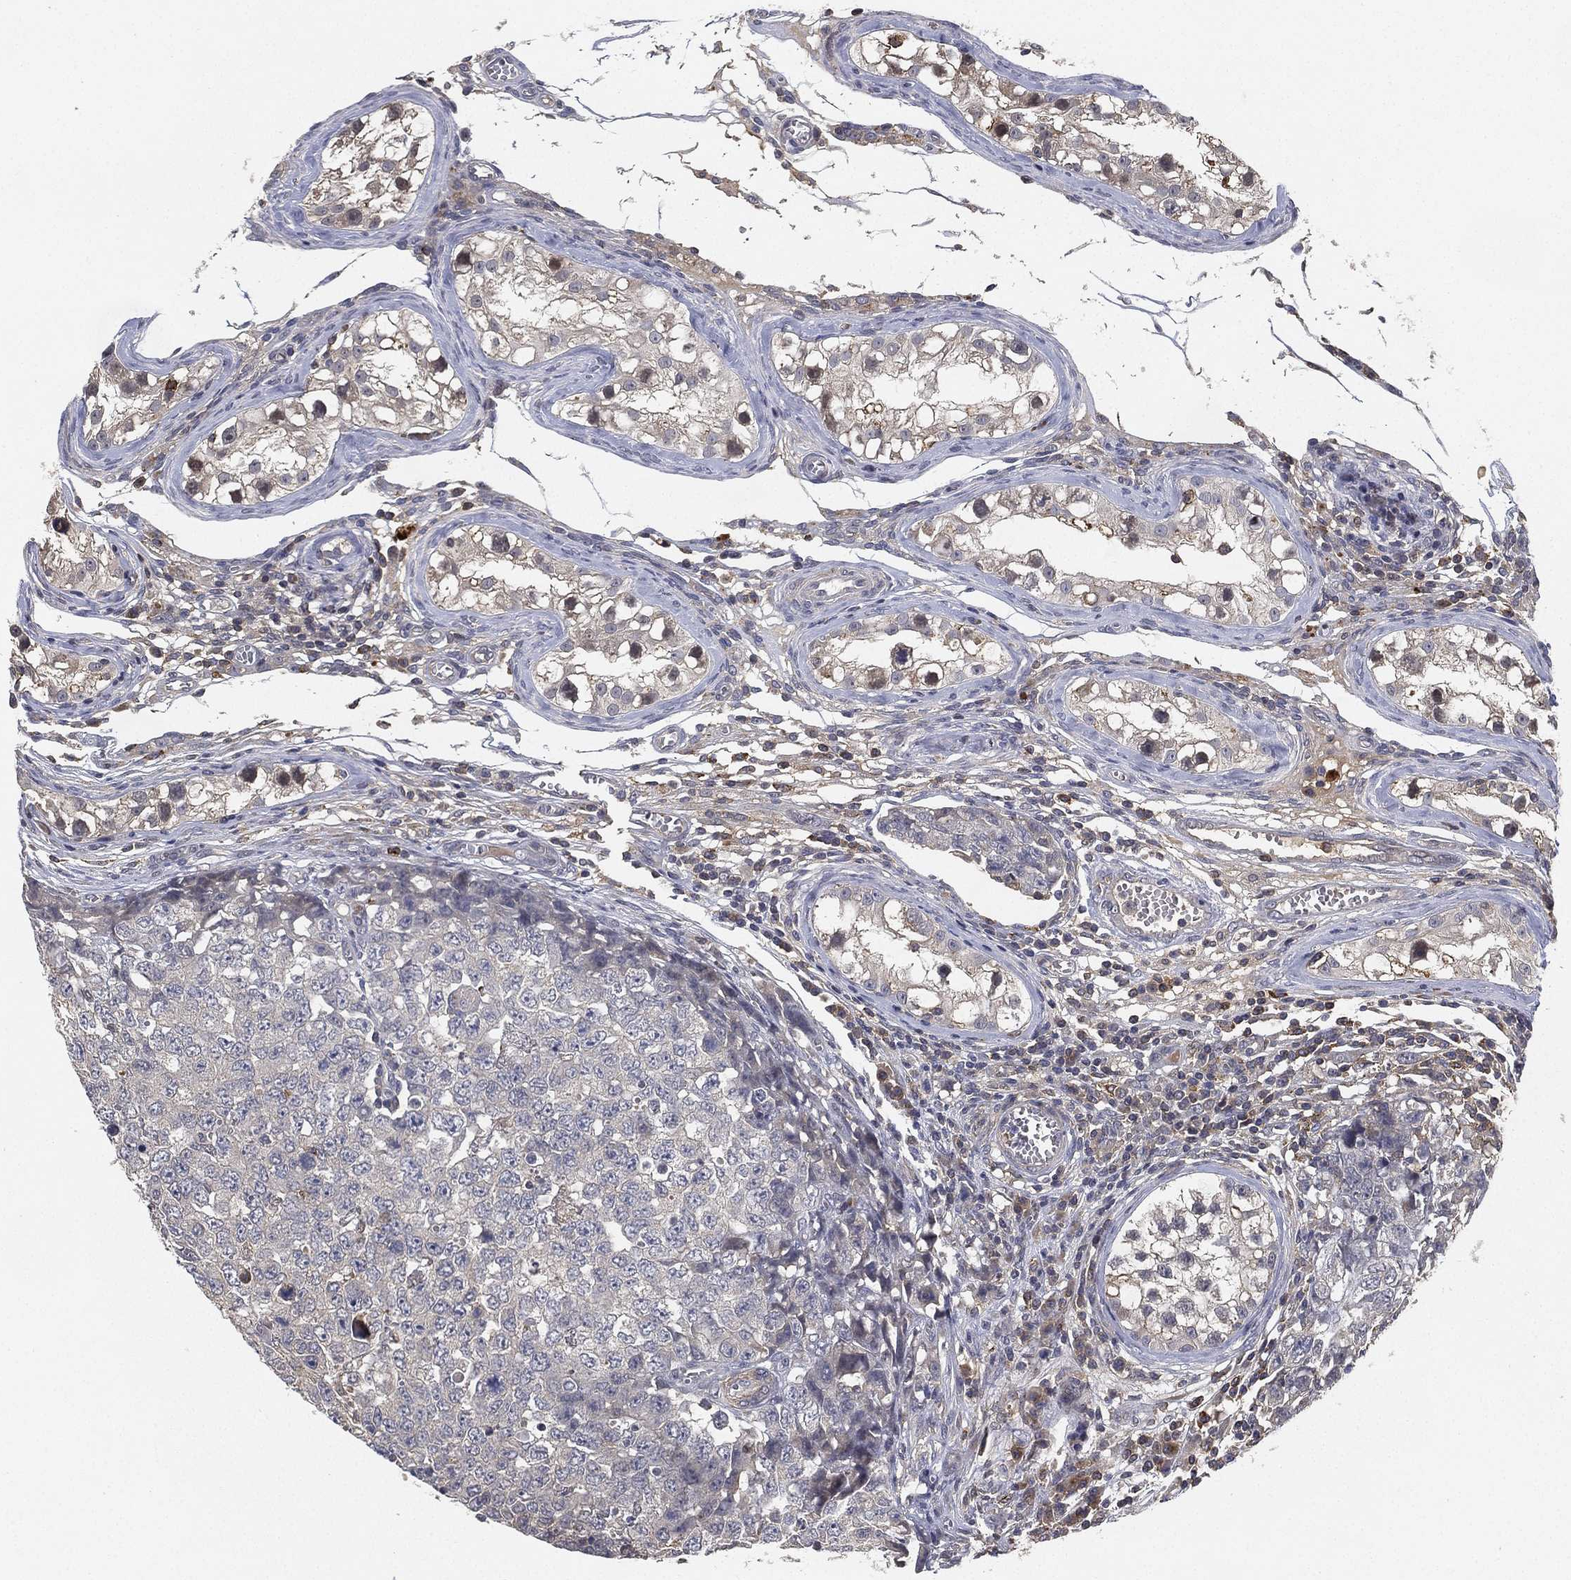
{"staining": {"intensity": "negative", "quantity": "none", "location": "none"}, "tissue": "testis cancer", "cell_type": "Tumor cells", "image_type": "cancer", "snomed": [{"axis": "morphology", "description": "Carcinoma, Embryonal, NOS"}, {"axis": "topography", "description": "Testis"}], "caption": "Testis embryonal carcinoma was stained to show a protein in brown. There is no significant positivity in tumor cells.", "gene": "CFAP251", "patient": {"sex": "male", "age": 23}}